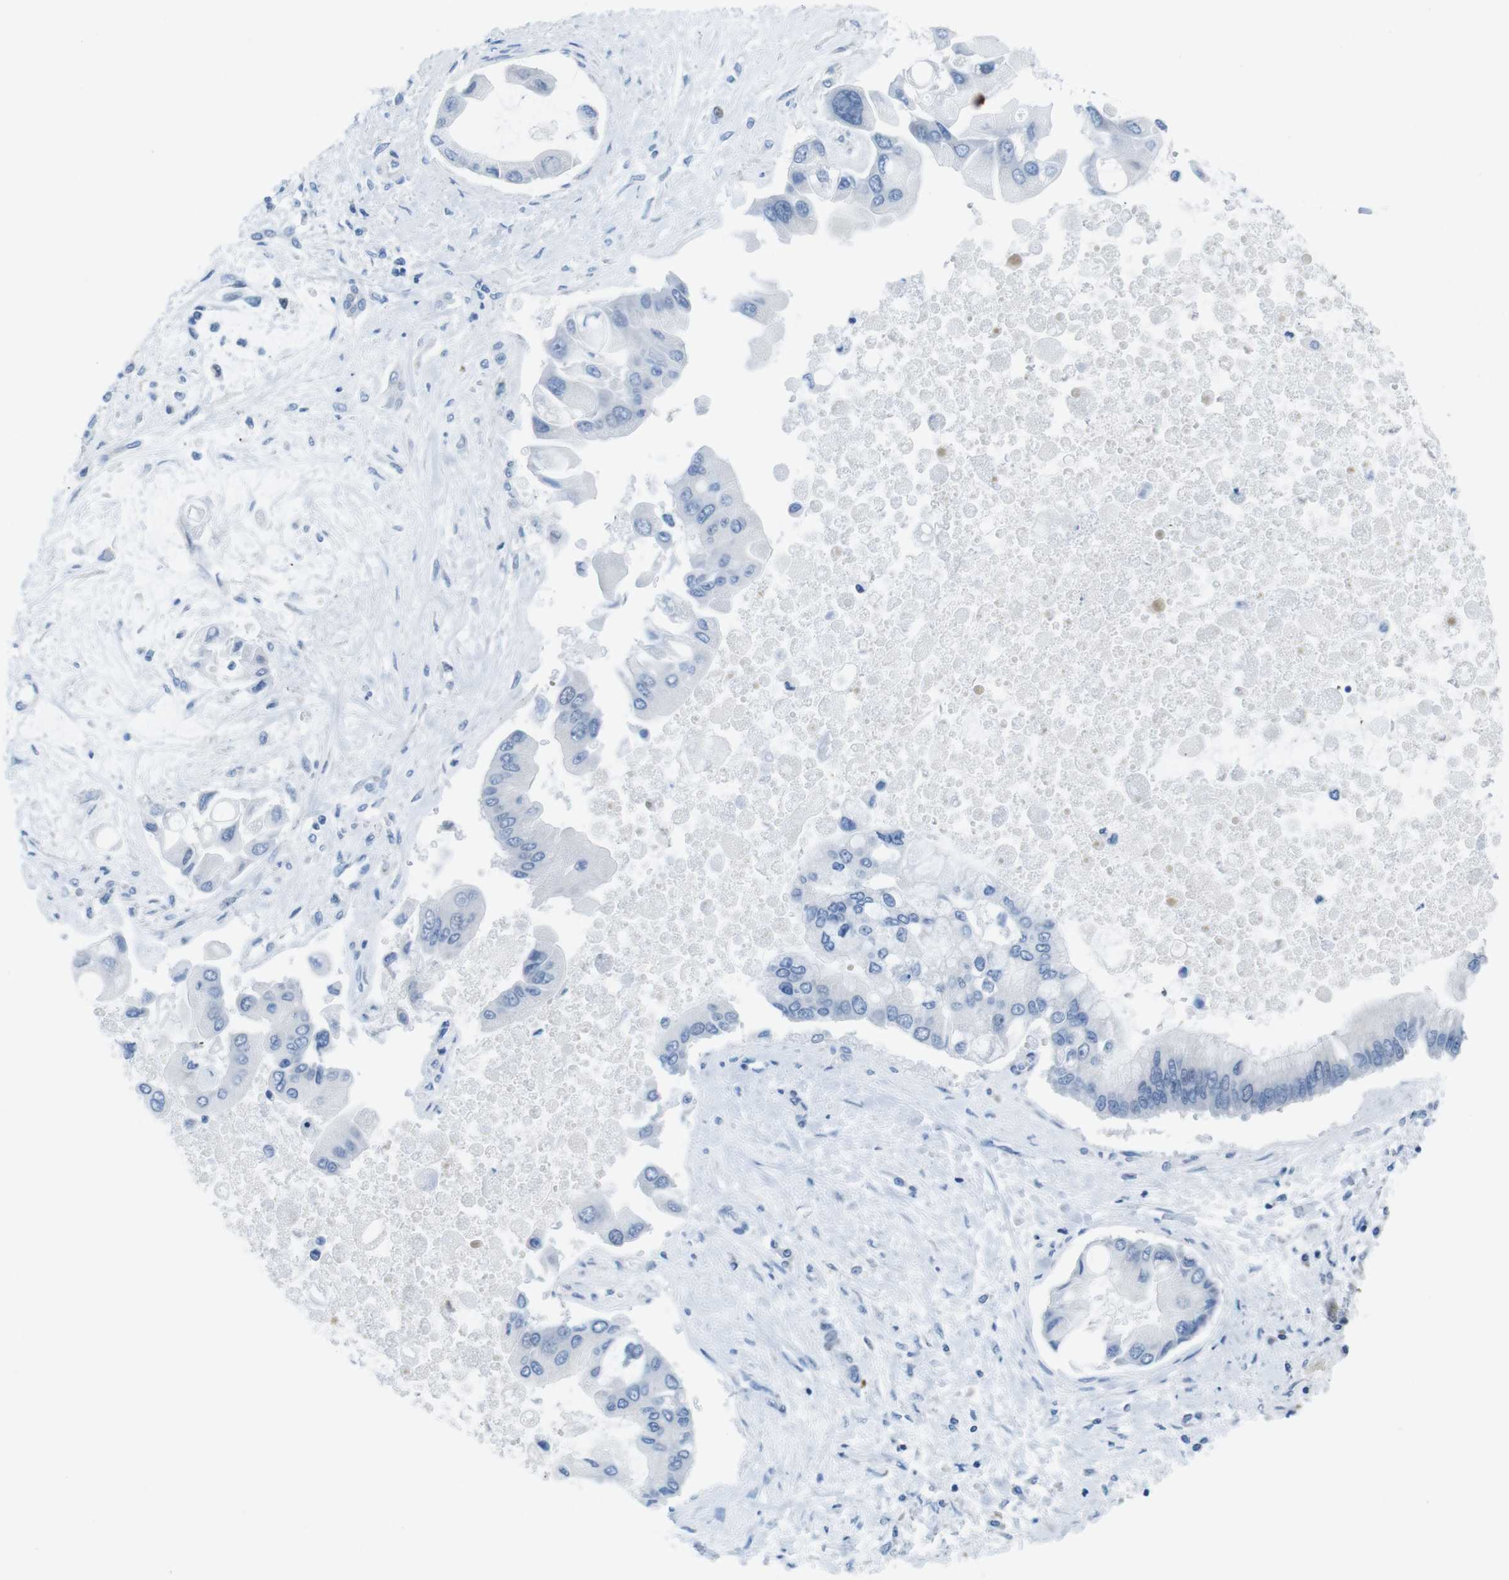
{"staining": {"intensity": "negative", "quantity": "none", "location": "none"}, "tissue": "liver cancer", "cell_type": "Tumor cells", "image_type": "cancer", "snomed": [{"axis": "morphology", "description": "Cholangiocarcinoma"}, {"axis": "topography", "description": "Liver"}], "caption": "Immunohistochemistry of human cholangiocarcinoma (liver) displays no positivity in tumor cells.", "gene": "CHAF1A", "patient": {"sex": "male", "age": 50}}